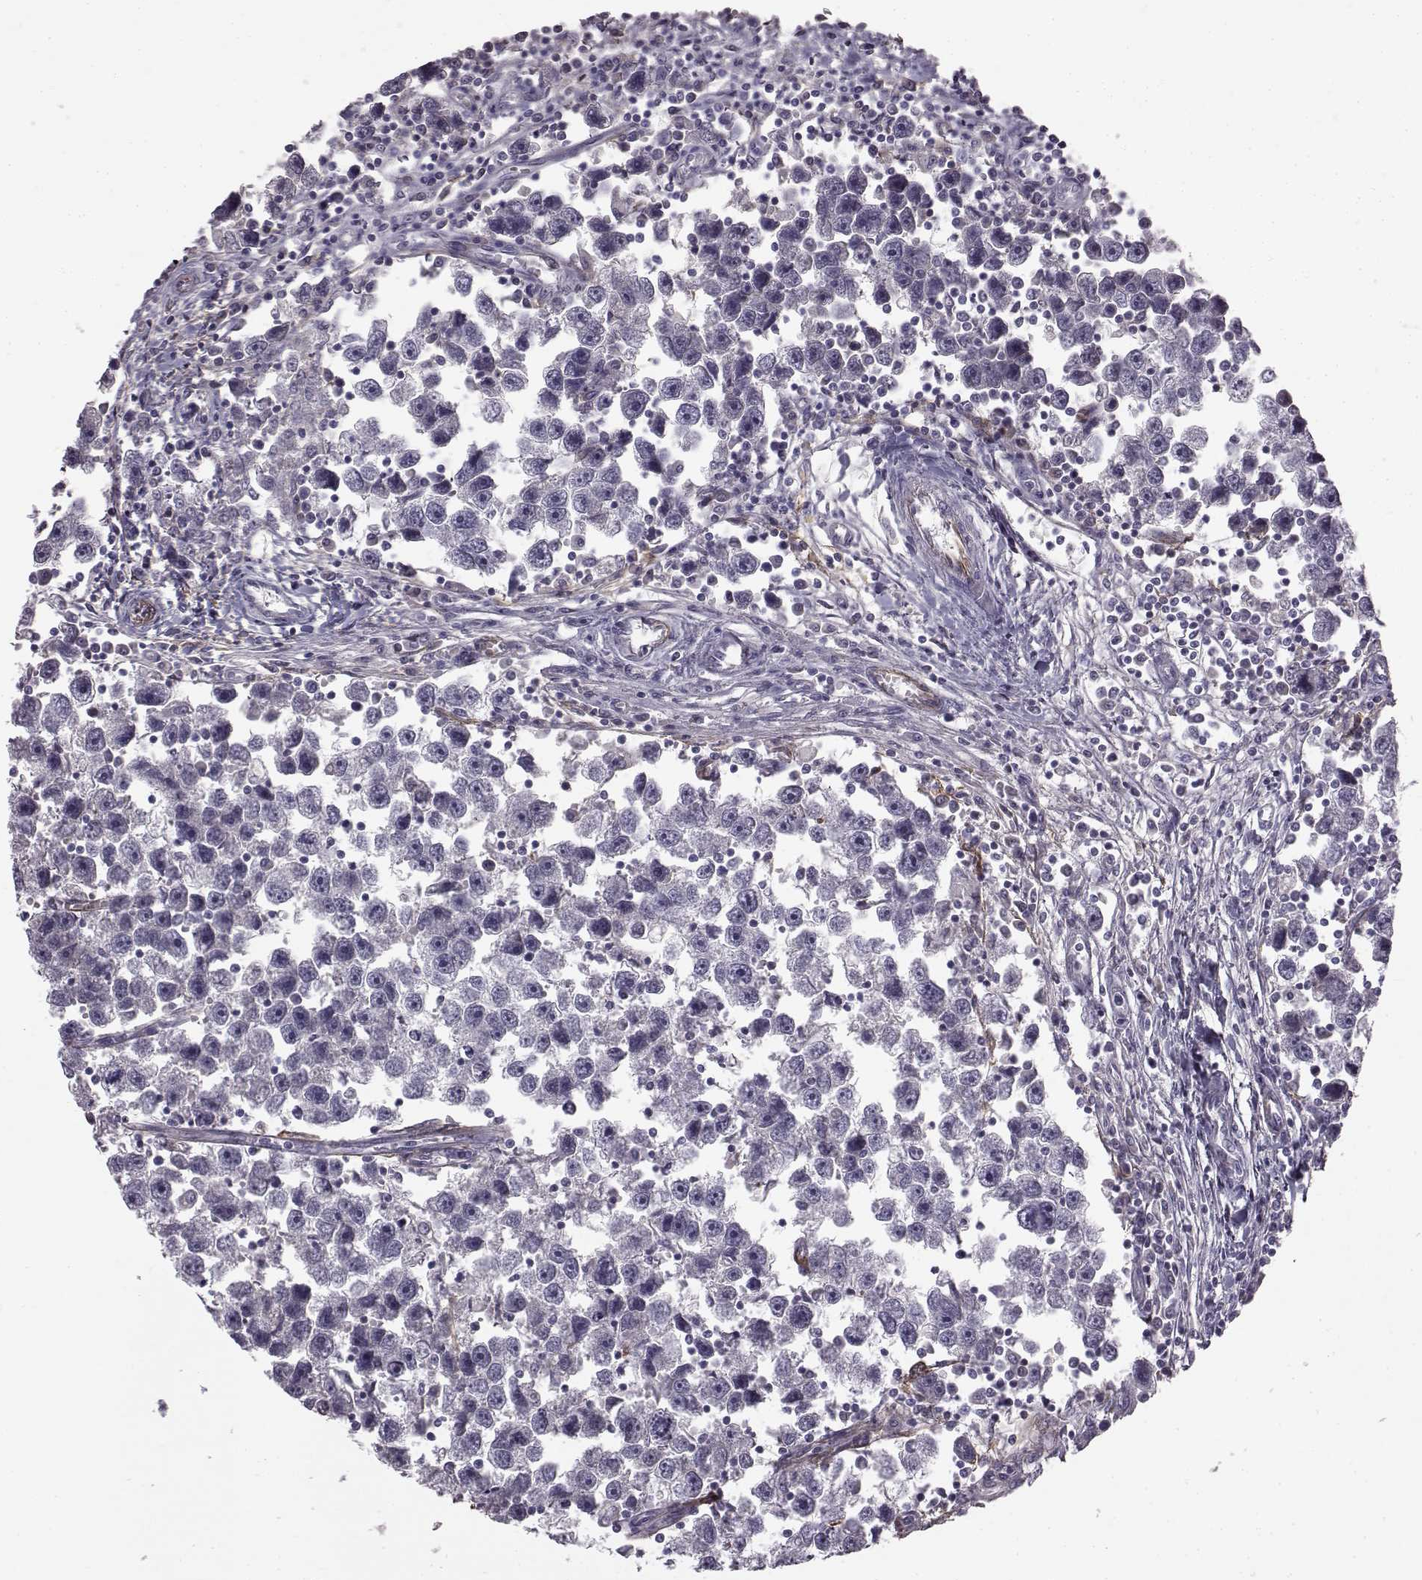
{"staining": {"intensity": "negative", "quantity": "none", "location": "none"}, "tissue": "testis cancer", "cell_type": "Tumor cells", "image_type": "cancer", "snomed": [{"axis": "morphology", "description": "Seminoma, NOS"}, {"axis": "topography", "description": "Testis"}], "caption": "Testis cancer stained for a protein using immunohistochemistry (IHC) demonstrates no expression tumor cells.", "gene": "KRT85", "patient": {"sex": "male", "age": 30}}